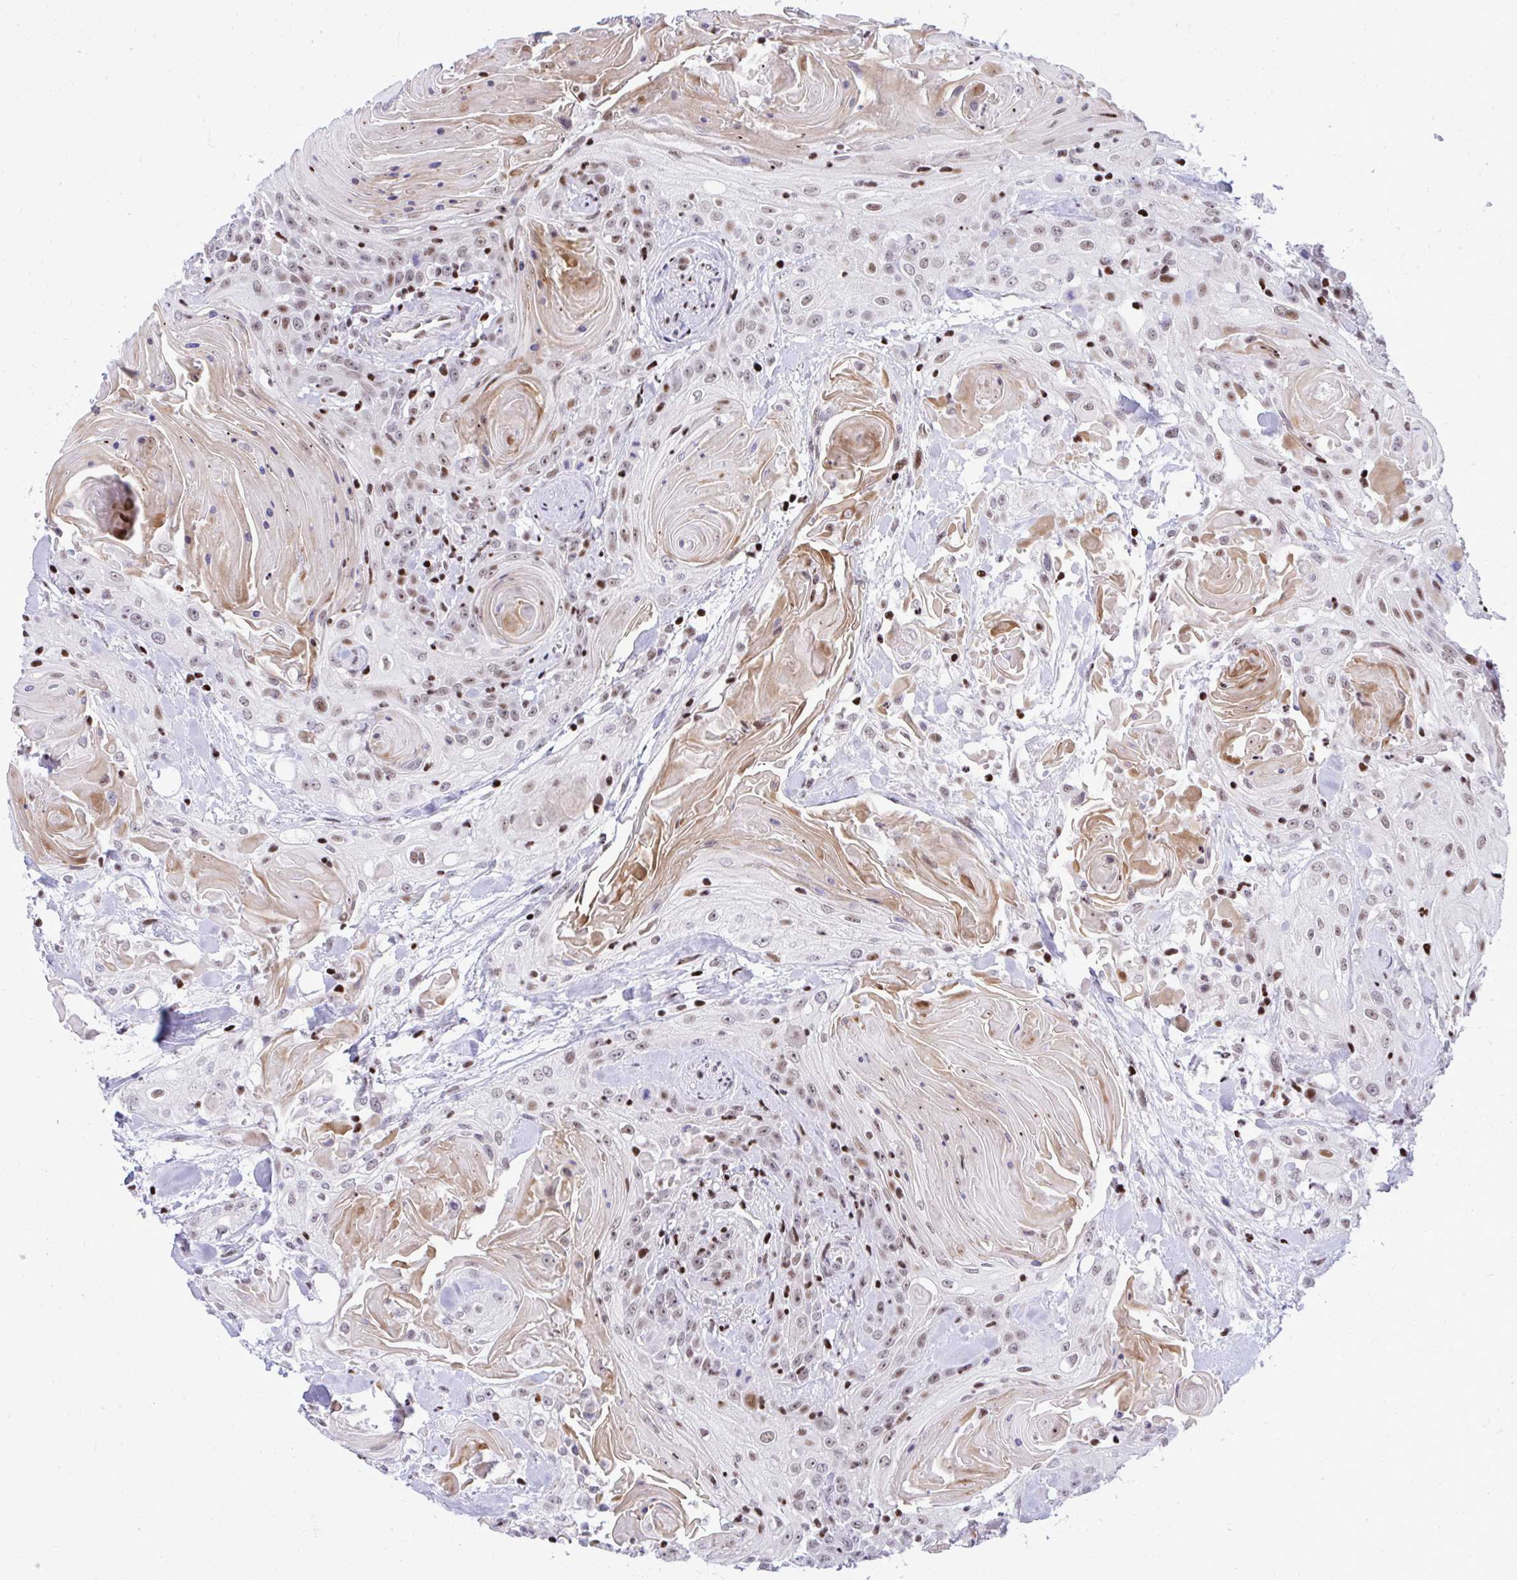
{"staining": {"intensity": "moderate", "quantity": ">75%", "location": "nuclear"}, "tissue": "head and neck cancer", "cell_type": "Tumor cells", "image_type": "cancer", "snomed": [{"axis": "morphology", "description": "Squamous cell carcinoma, NOS"}, {"axis": "topography", "description": "Head-Neck"}], "caption": "Approximately >75% of tumor cells in head and neck squamous cell carcinoma display moderate nuclear protein expression as visualized by brown immunohistochemical staining.", "gene": "C14orf39", "patient": {"sex": "female", "age": 84}}